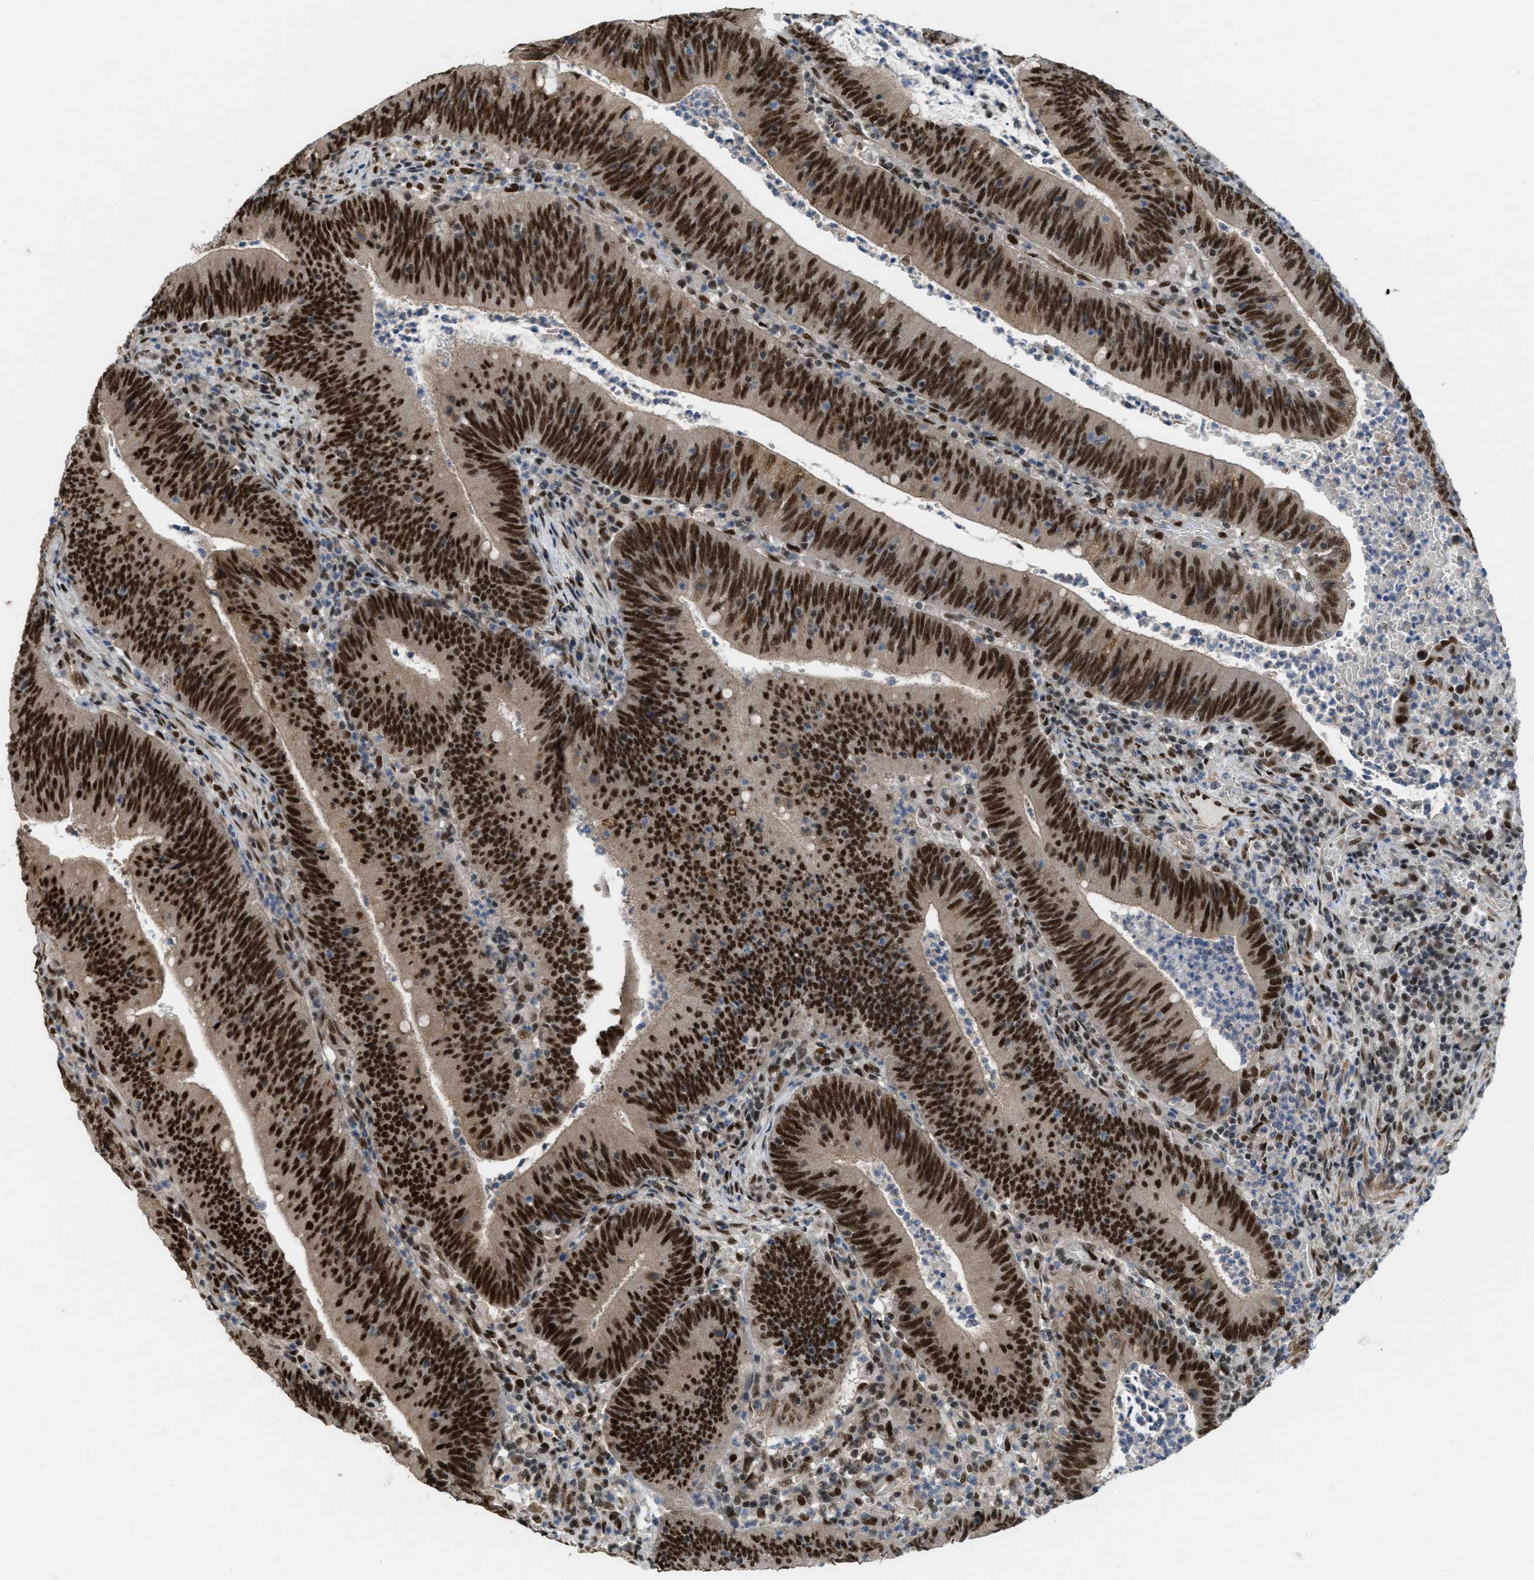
{"staining": {"intensity": "strong", "quantity": ">75%", "location": "nuclear"}, "tissue": "colorectal cancer", "cell_type": "Tumor cells", "image_type": "cancer", "snomed": [{"axis": "morphology", "description": "Normal tissue, NOS"}, {"axis": "morphology", "description": "Adenocarcinoma, NOS"}, {"axis": "topography", "description": "Rectum"}], "caption": "Human colorectal cancer (adenocarcinoma) stained with a protein marker shows strong staining in tumor cells.", "gene": "CDT1", "patient": {"sex": "female", "age": 66}}